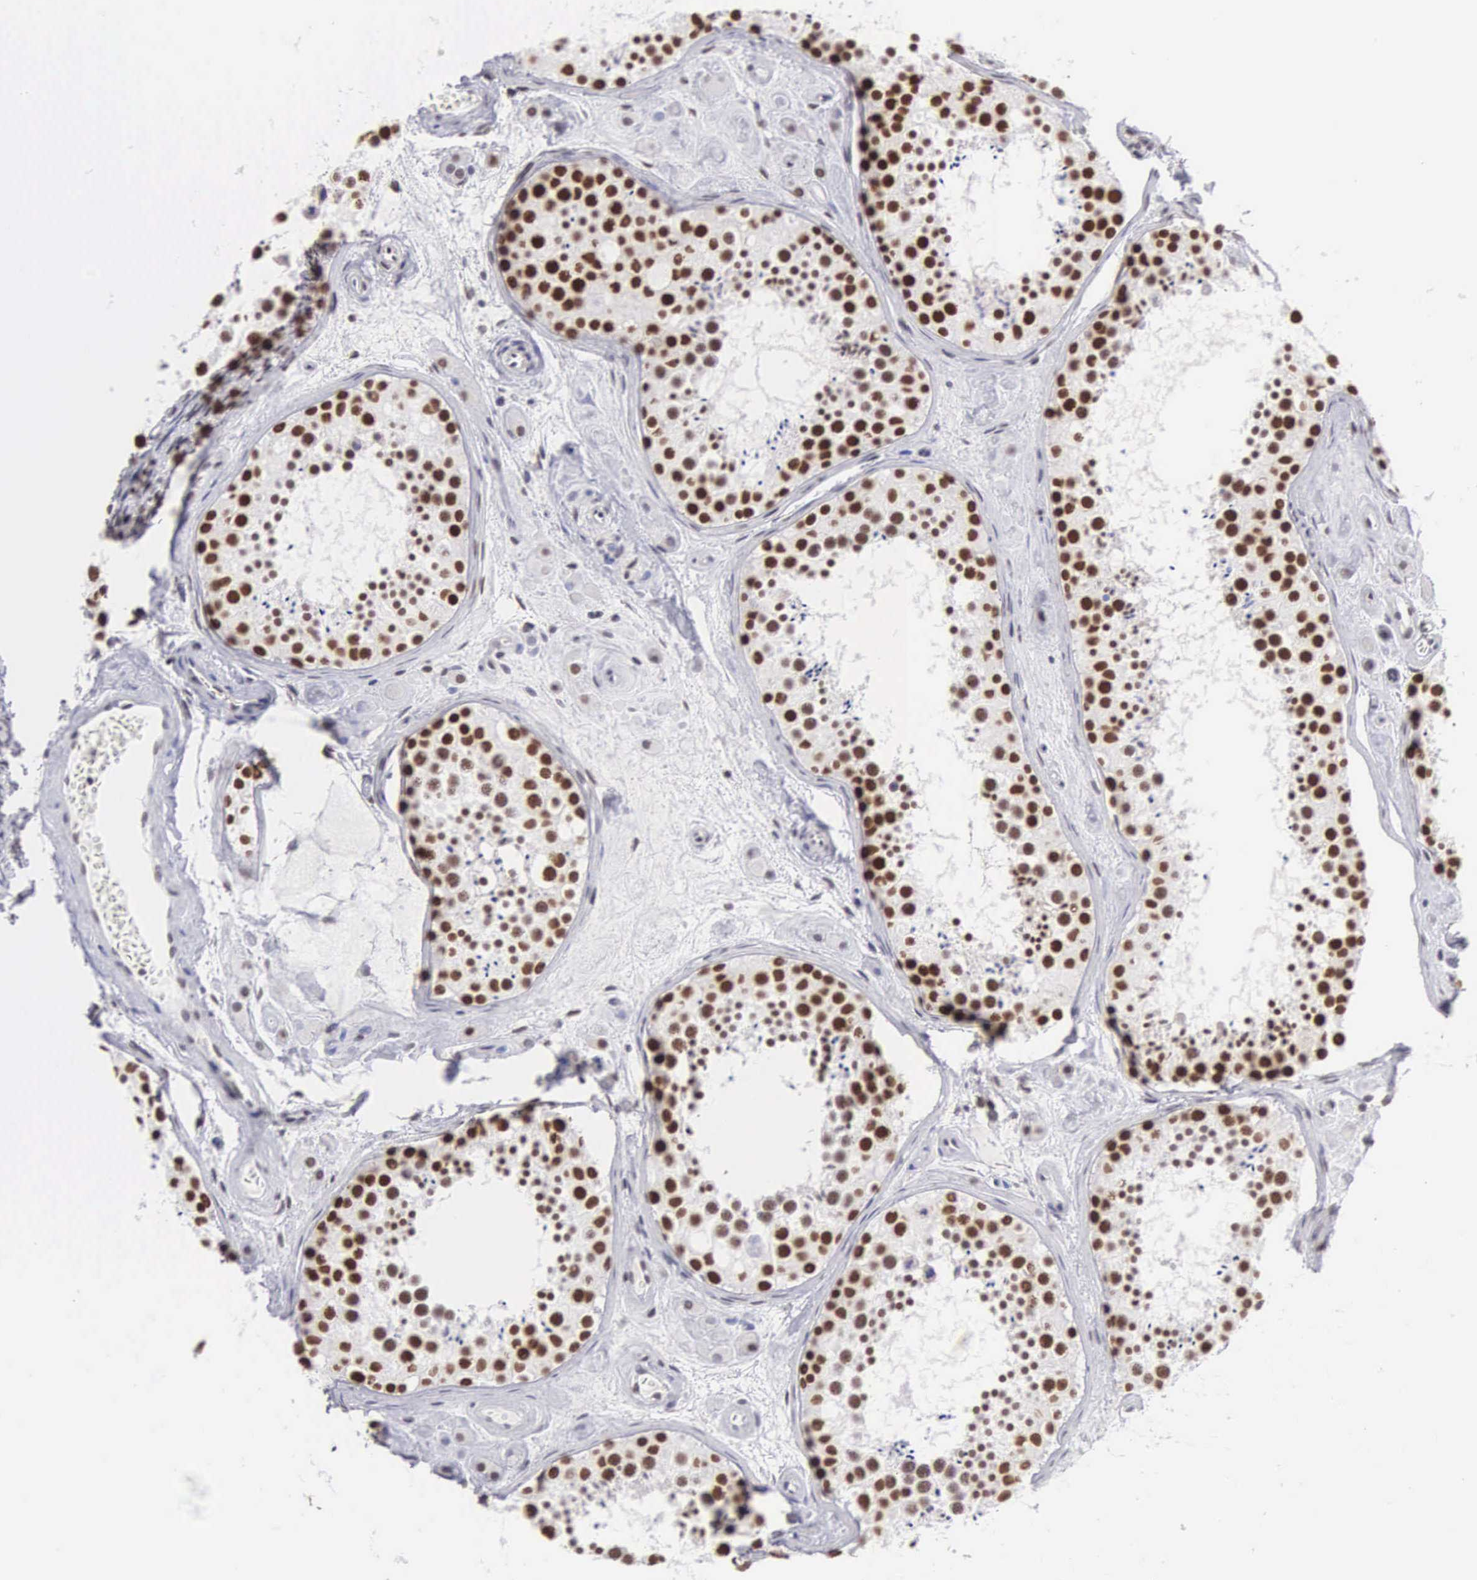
{"staining": {"intensity": "strong", "quantity": ">75%", "location": "nuclear"}, "tissue": "testis", "cell_type": "Cells in seminiferous ducts", "image_type": "normal", "snomed": [{"axis": "morphology", "description": "Normal tissue, NOS"}, {"axis": "topography", "description": "Testis"}], "caption": "Strong nuclear positivity for a protein is present in about >75% of cells in seminiferous ducts of normal testis using IHC.", "gene": "CSTF2", "patient": {"sex": "male", "age": 38}}